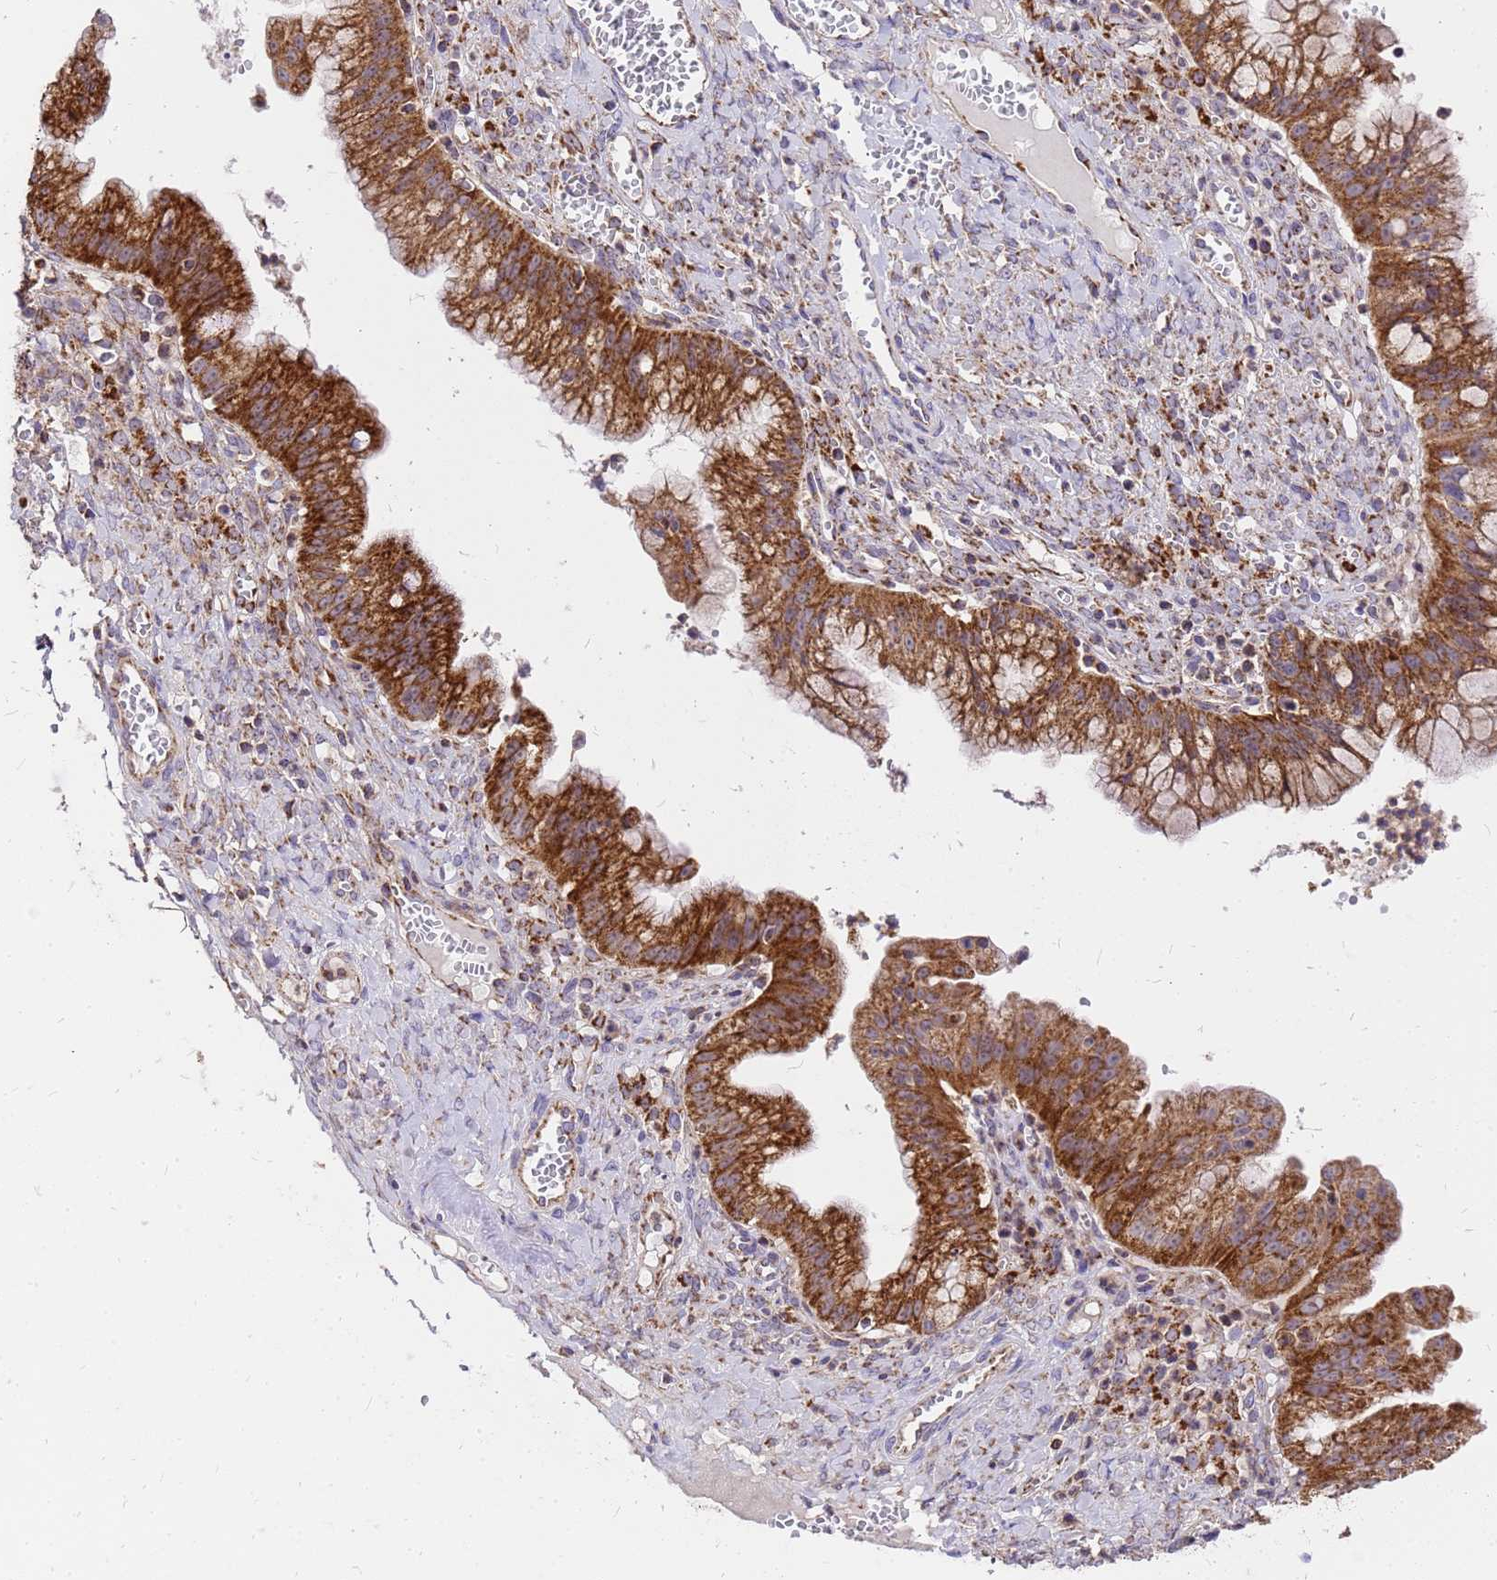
{"staining": {"intensity": "strong", "quantity": ">75%", "location": "cytoplasmic/membranous"}, "tissue": "ovarian cancer", "cell_type": "Tumor cells", "image_type": "cancer", "snomed": [{"axis": "morphology", "description": "Cystadenocarcinoma, mucinous, NOS"}, {"axis": "topography", "description": "Ovary"}], "caption": "The image demonstrates a brown stain indicating the presence of a protein in the cytoplasmic/membranous of tumor cells in ovarian mucinous cystadenocarcinoma.", "gene": "MRPS26", "patient": {"sex": "female", "age": 70}}